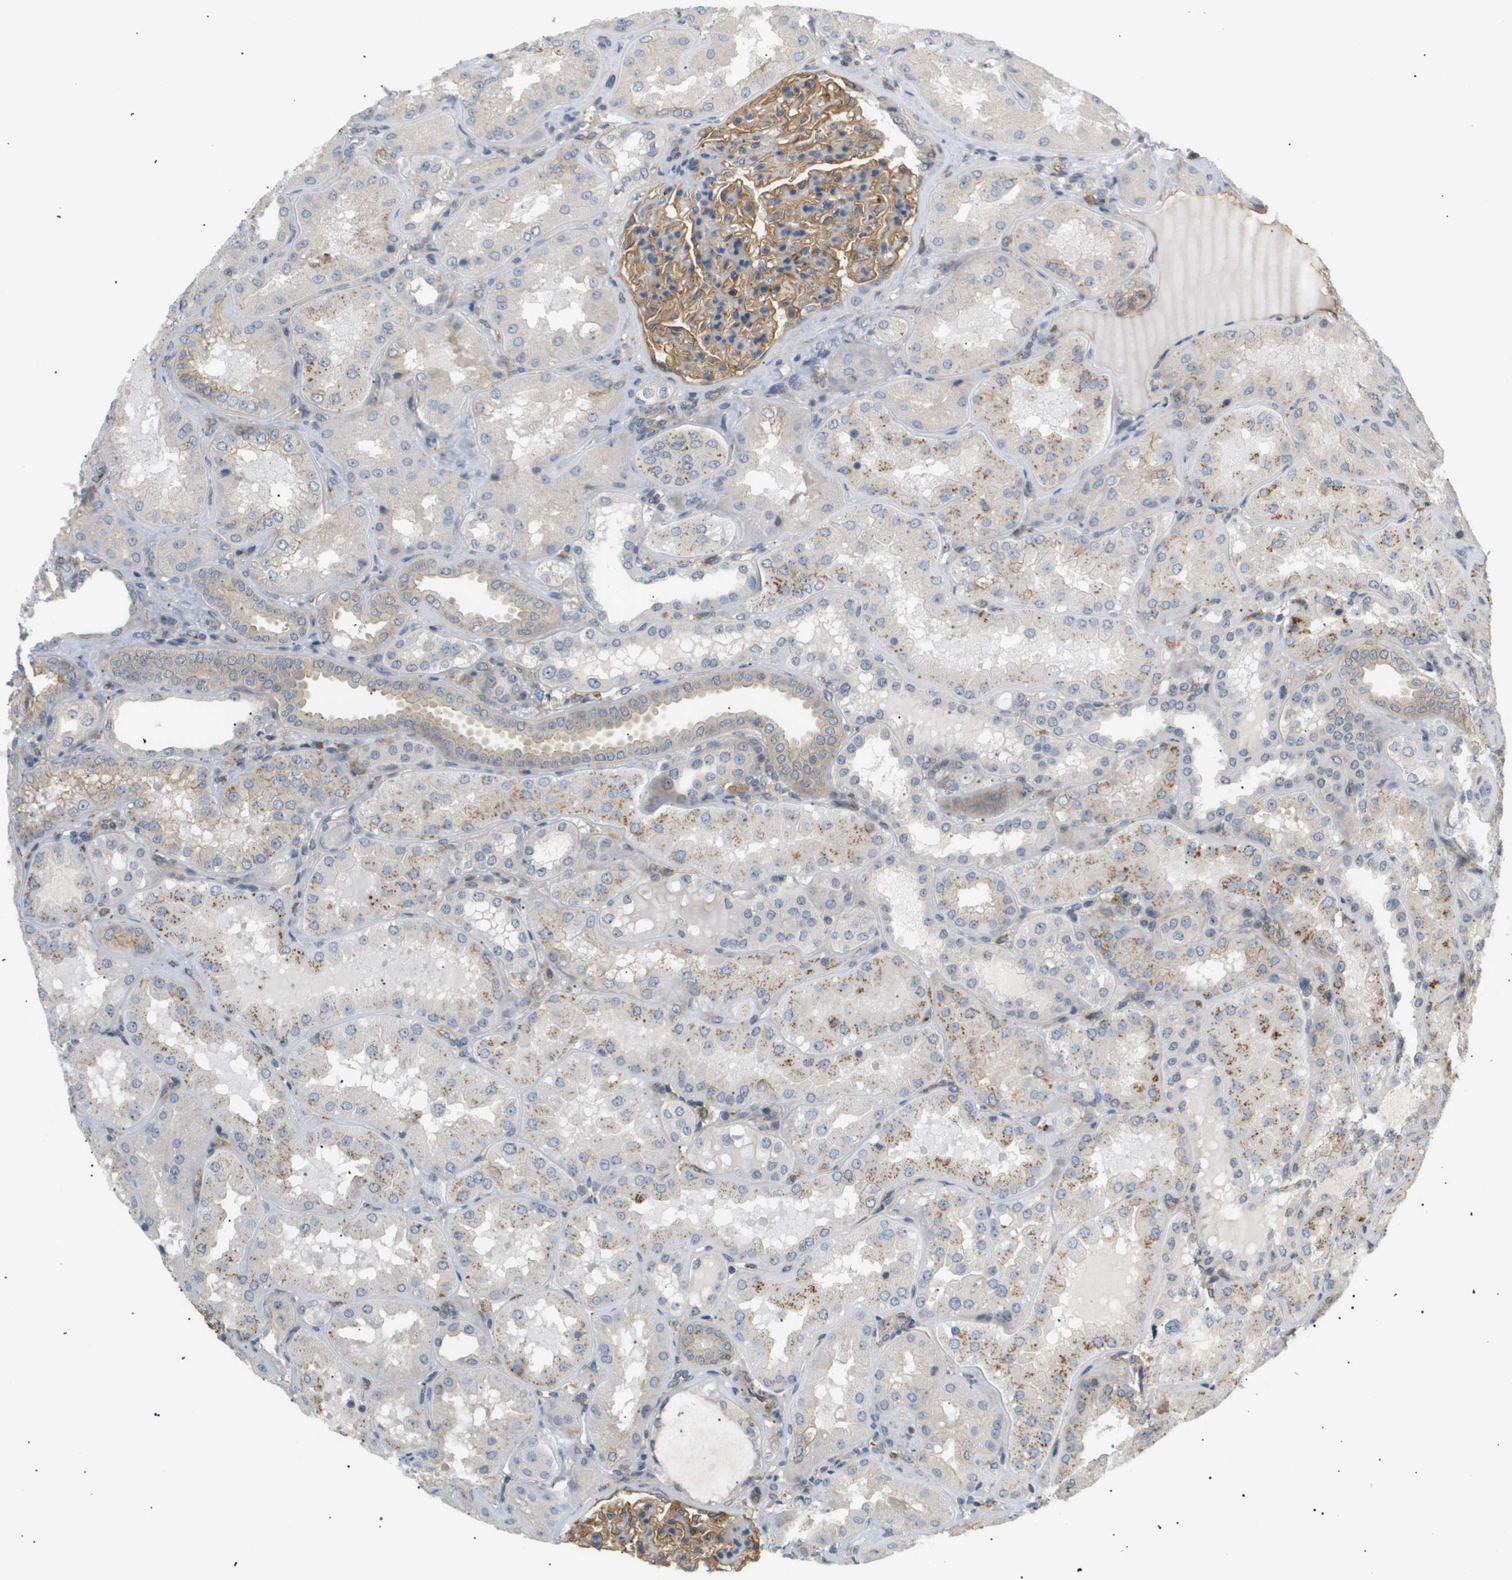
{"staining": {"intensity": "moderate", "quantity": ">75%", "location": "cytoplasmic/membranous"}, "tissue": "kidney", "cell_type": "Cells in glomeruli", "image_type": "normal", "snomed": [{"axis": "morphology", "description": "Normal tissue, NOS"}, {"axis": "topography", "description": "Kidney"}], "caption": "Immunohistochemical staining of unremarkable kidney reveals moderate cytoplasmic/membranous protein staining in approximately >75% of cells in glomeruli.", "gene": "CORO2B", "patient": {"sex": "female", "age": 56}}